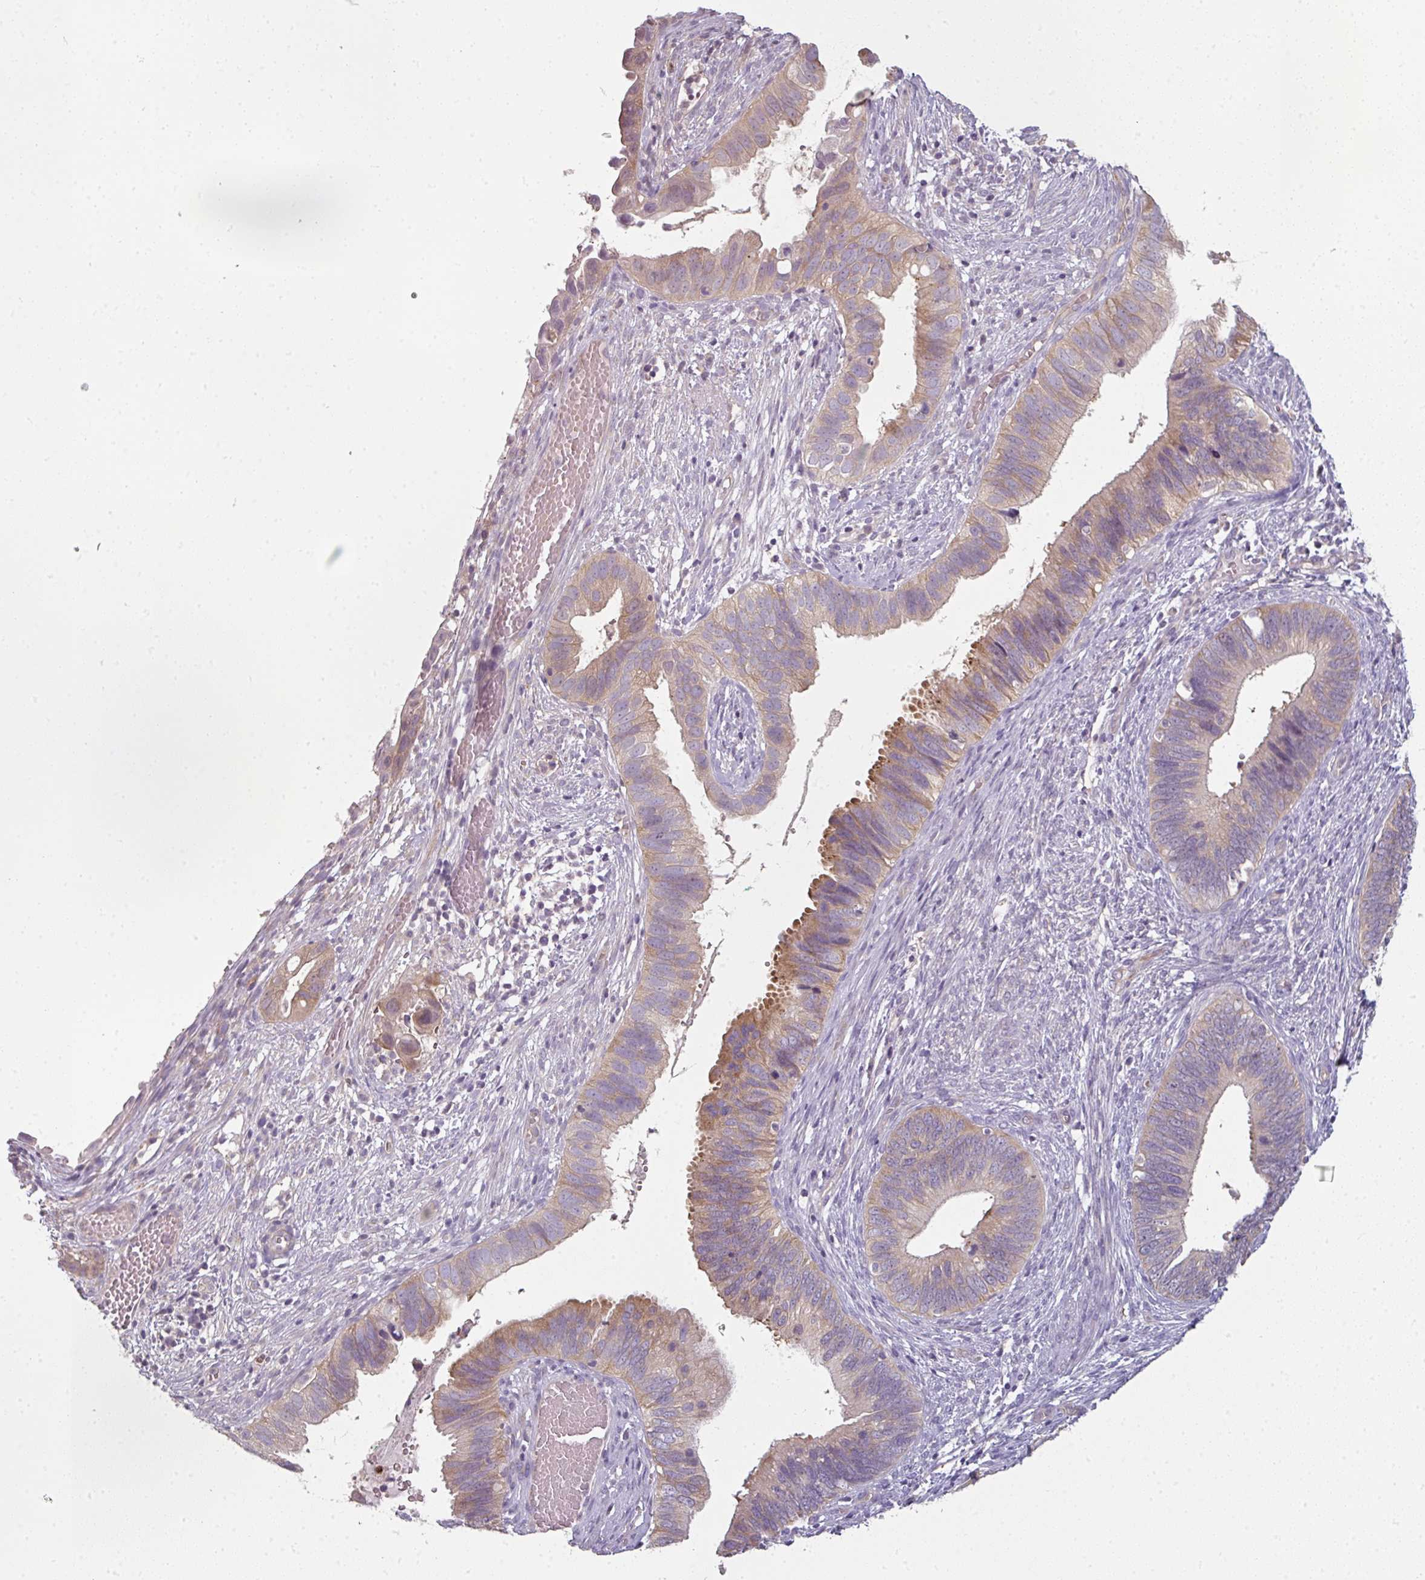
{"staining": {"intensity": "moderate", "quantity": "25%-75%", "location": "cytoplasmic/membranous"}, "tissue": "cervical cancer", "cell_type": "Tumor cells", "image_type": "cancer", "snomed": [{"axis": "morphology", "description": "Adenocarcinoma, NOS"}, {"axis": "topography", "description": "Cervix"}], "caption": "Protein analysis of cervical cancer (adenocarcinoma) tissue shows moderate cytoplasmic/membranous expression in about 25%-75% of tumor cells.", "gene": "C19orf33", "patient": {"sex": "female", "age": 42}}